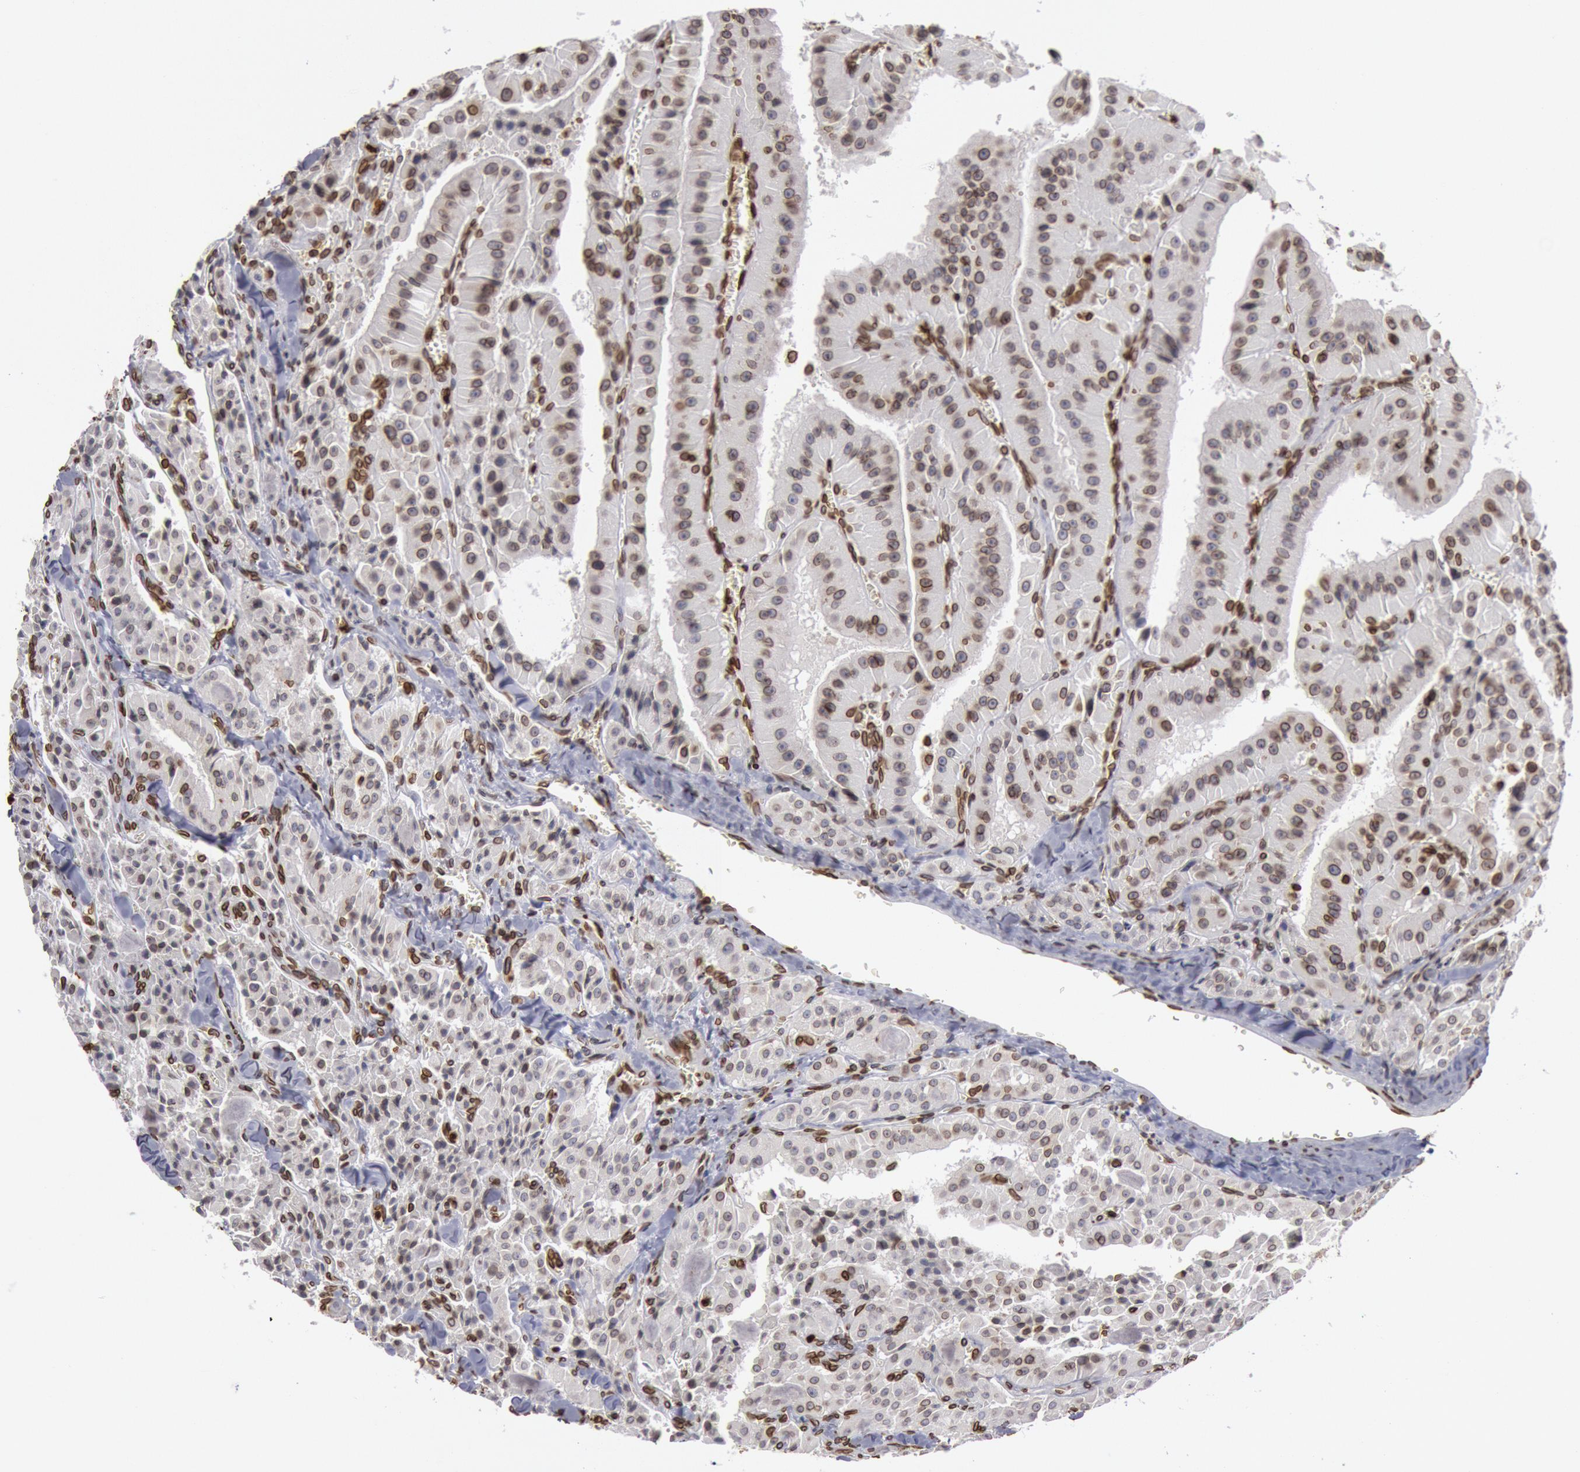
{"staining": {"intensity": "moderate", "quantity": "25%-75%", "location": "cytoplasmic/membranous,nuclear"}, "tissue": "thyroid cancer", "cell_type": "Tumor cells", "image_type": "cancer", "snomed": [{"axis": "morphology", "description": "Carcinoma, NOS"}, {"axis": "topography", "description": "Thyroid gland"}], "caption": "Immunohistochemical staining of human carcinoma (thyroid) displays medium levels of moderate cytoplasmic/membranous and nuclear protein positivity in approximately 25%-75% of tumor cells. (IHC, brightfield microscopy, high magnification).", "gene": "SUN2", "patient": {"sex": "male", "age": 76}}